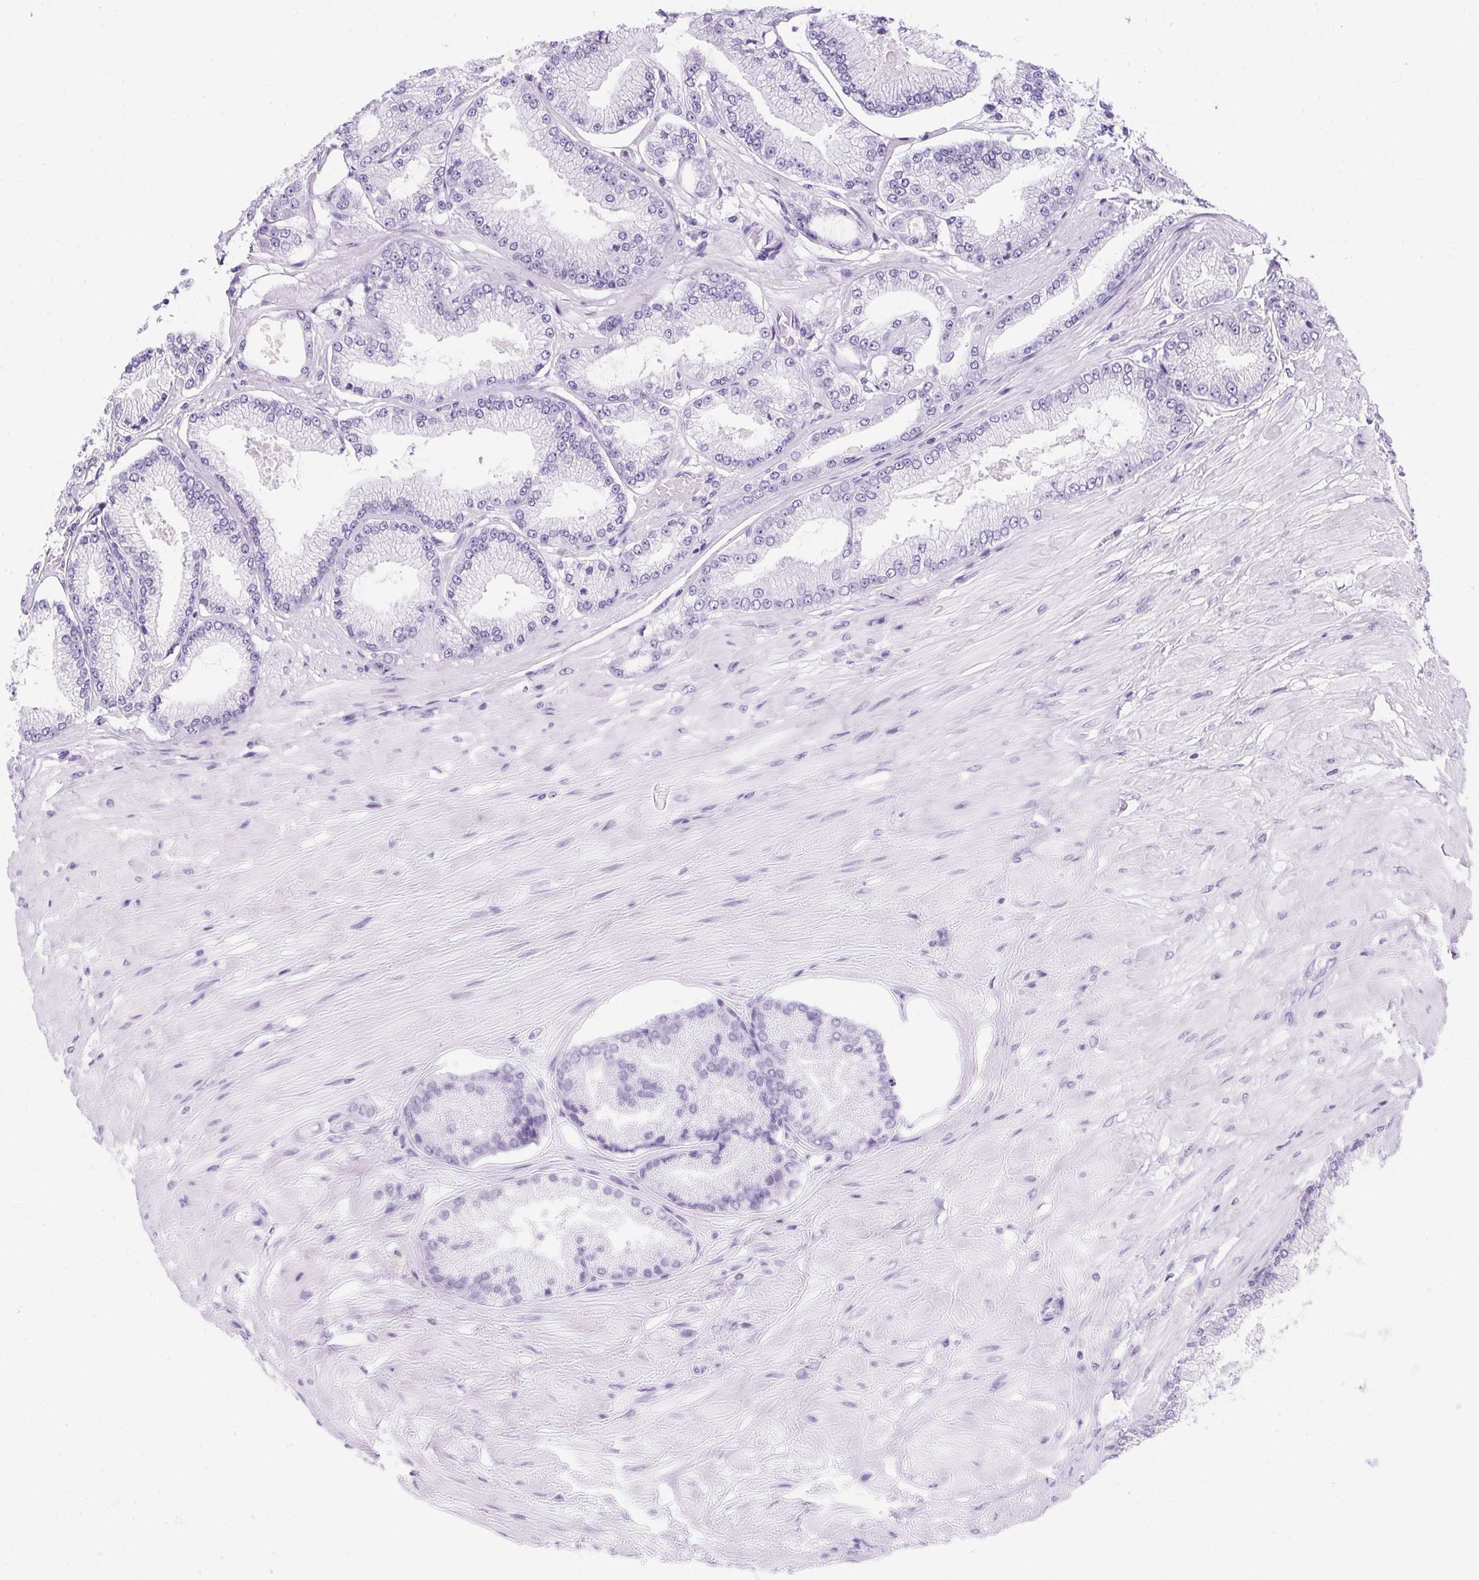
{"staining": {"intensity": "negative", "quantity": "none", "location": "none"}, "tissue": "prostate cancer", "cell_type": "Tumor cells", "image_type": "cancer", "snomed": [{"axis": "morphology", "description": "Adenocarcinoma, Low grade"}, {"axis": "topography", "description": "Prostate"}], "caption": "A histopathology image of human prostate cancer (low-grade adenocarcinoma) is negative for staining in tumor cells. Nuclei are stained in blue.", "gene": "PRKAA1", "patient": {"sex": "male", "age": 55}}